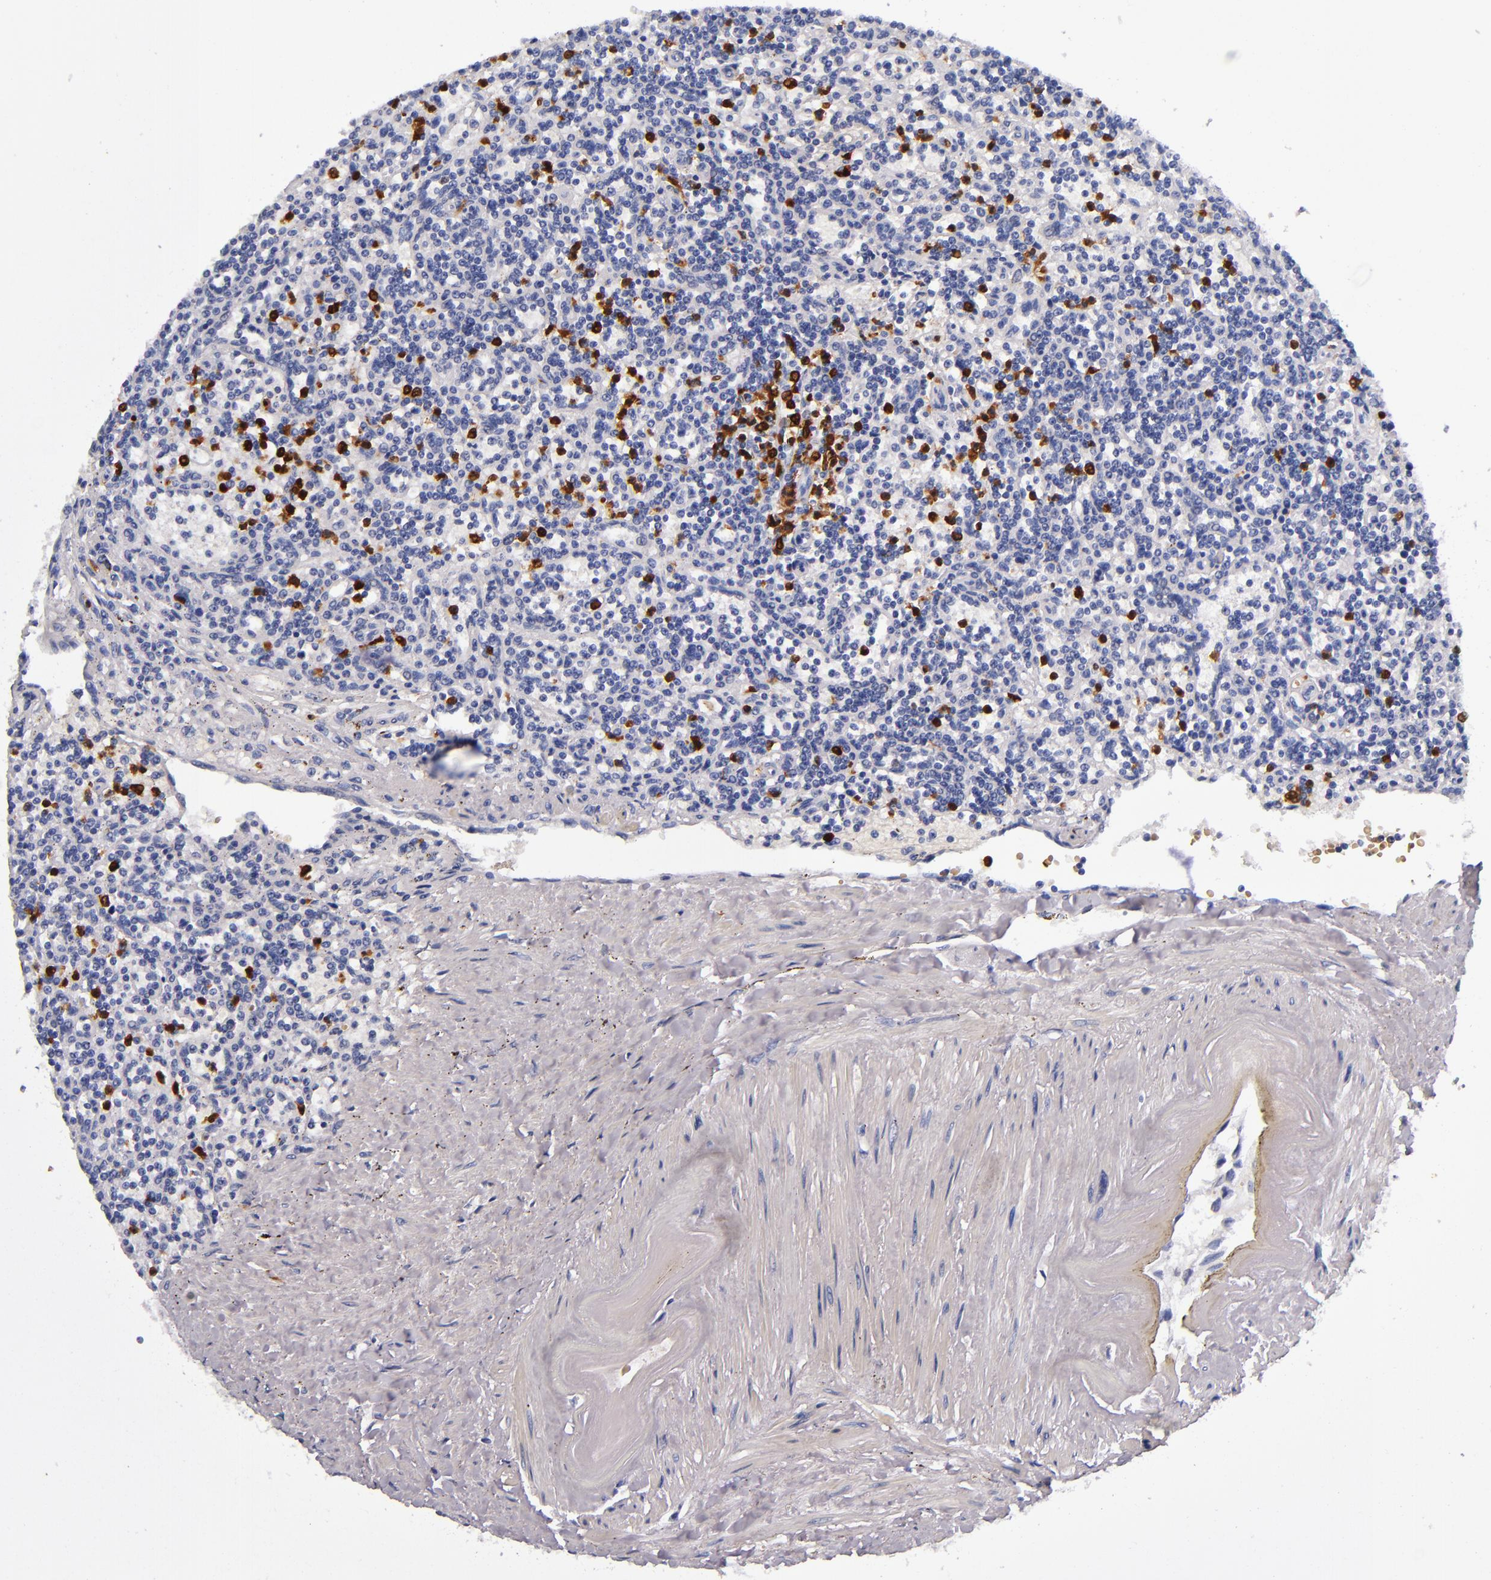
{"staining": {"intensity": "strong", "quantity": "<25%", "location": "cytoplasmic/membranous,nuclear"}, "tissue": "lymphoma", "cell_type": "Tumor cells", "image_type": "cancer", "snomed": [{"axis": "morphology", "description": "Malignant lymphoma, non-Hodgkin's type, Low grade"}, {"axis": "topography", "description": "Spleen"}], "caption": "Protein analysis of malignant lymphoma, non-Hodgkin's type (low-grade) tissue displays strong cytoplasmic/membranous and nuclear positivity in approximately <25% of tumor cells.", "gene": "S100A8", "patient": {"sex": "male", "age": 73}}